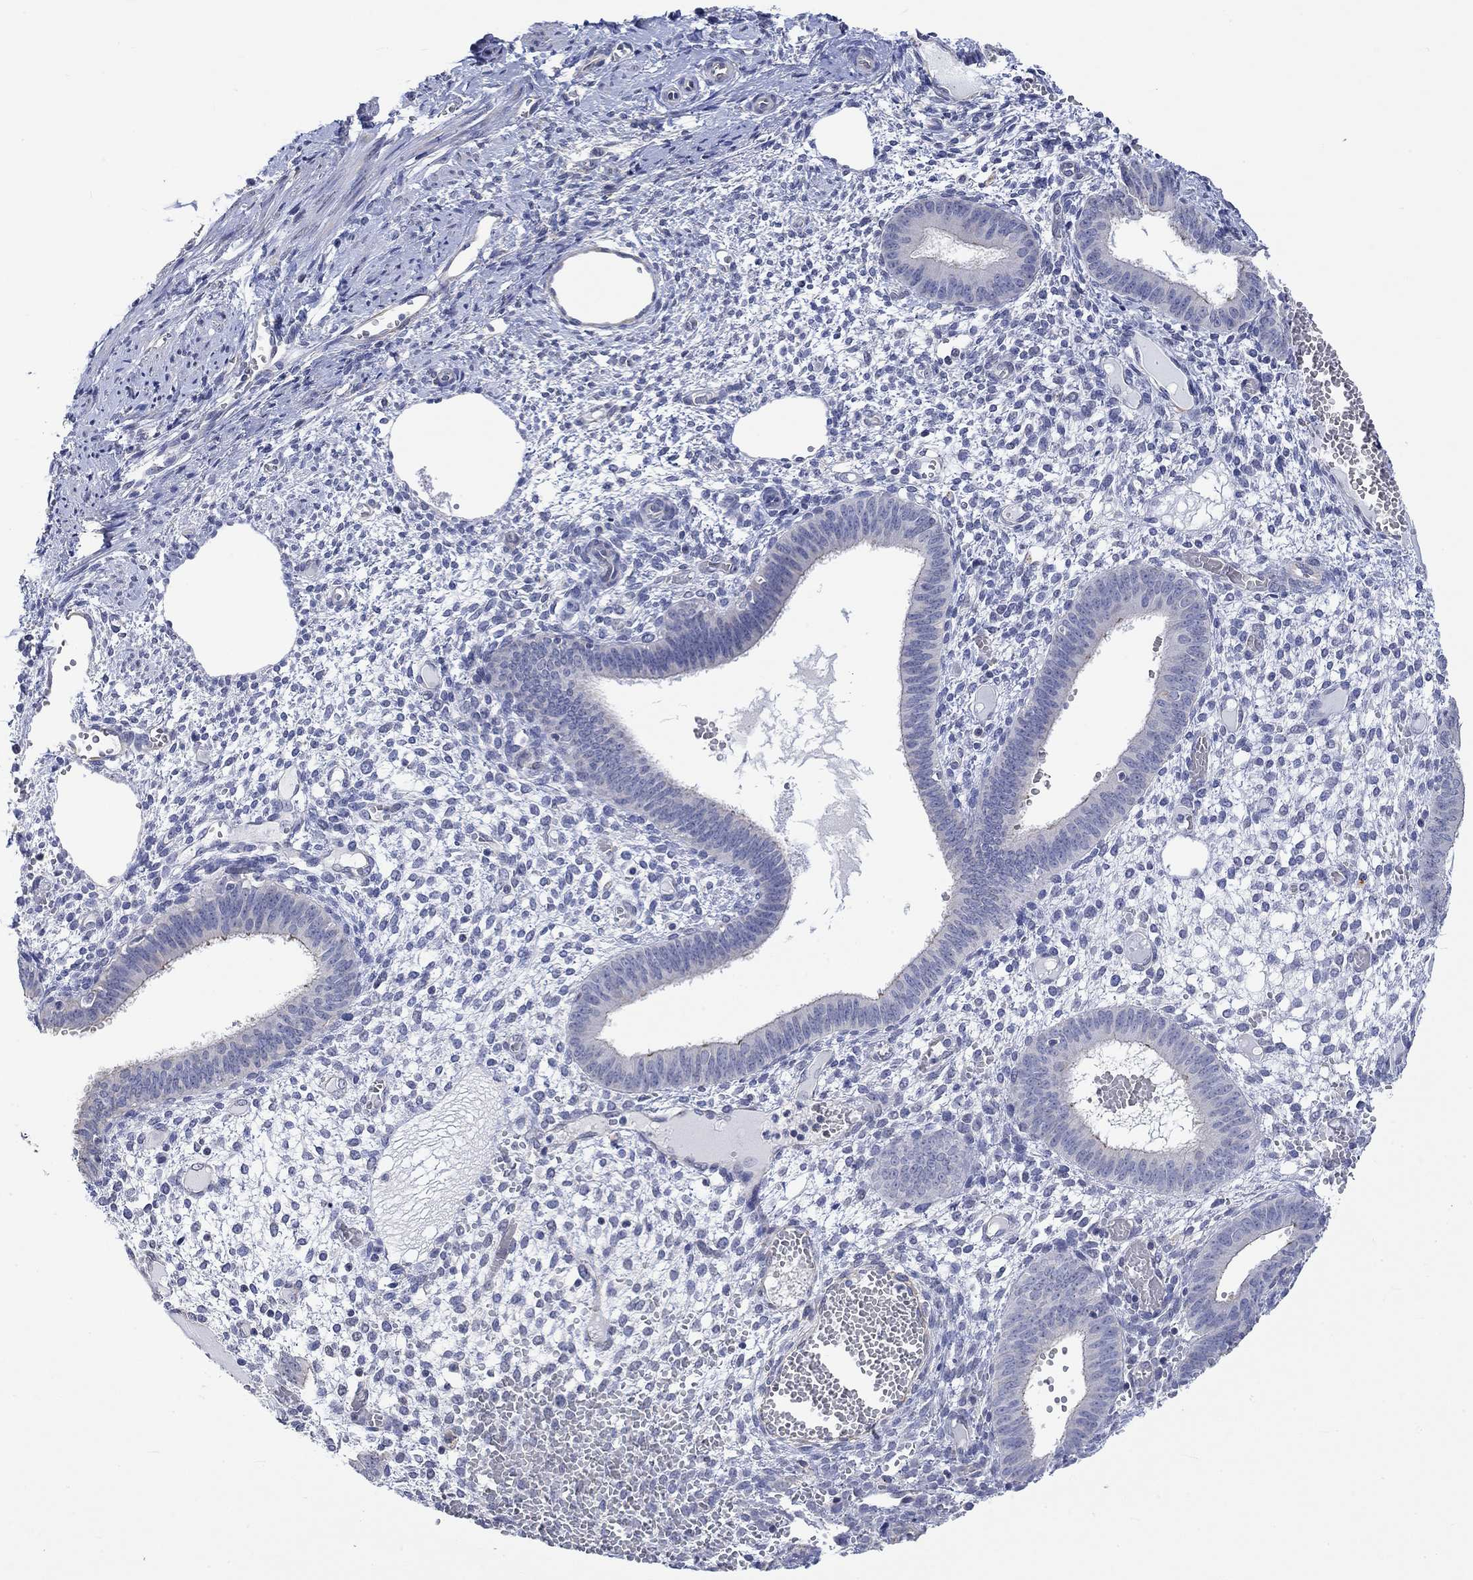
{"staining": {"intensity": "negative", "quantity": "none", "location": "none"}, "tissue": "endometrium", "cell_type": "Cells in endometrial stroma", "image_type": "normal", "snomed": [{"axis": "morphology", "description": "Normal tissue, NOS"}, {"axis": "topography", "description": "Endometrium"}], "caption": "There is no significant positivity in cells in endometrial stroma of endometrium. (Stains: DAB (3,3'-diaminobenzidine) IHC with hematoxylin counter stain, Microscopy: brightfield microscopy at high magnification).", "gene": "AGRP", "patient": {"sex": "female", "age": 42}}